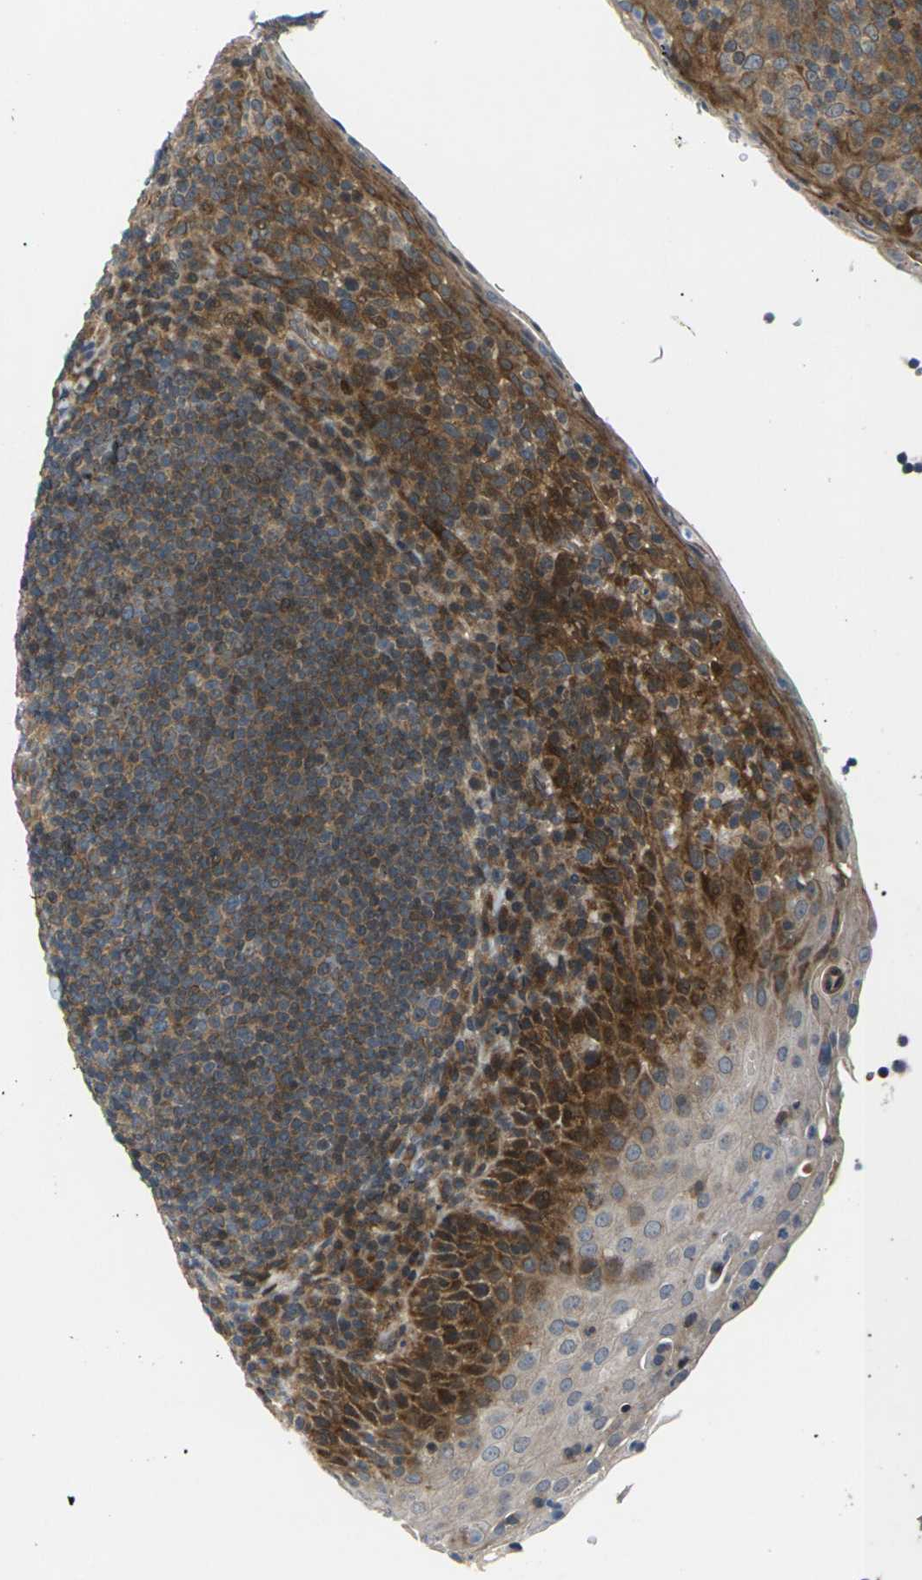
{"staining": {"intensity": "moderate", "quantity": "<25%", "location": "cytoplasmic/membranous"}, "tissue": "tonsil", "cell_type": "Germinal center cells", "image_type": "normal", "snomed": [{"axis": "morphology", "description": "Normal tissue, NOS"}, {"axis": "topography", "description": "Tonsil"}], "caption": "Immunohistochemistry (DAB) staining of normal human tonsil demonstrates moderate cytoplasmic/membranous protein staining in about <25% of germinal center cells.", "gene": "RPS6KA3", "patient": {"sex": "male", "age": 17}}